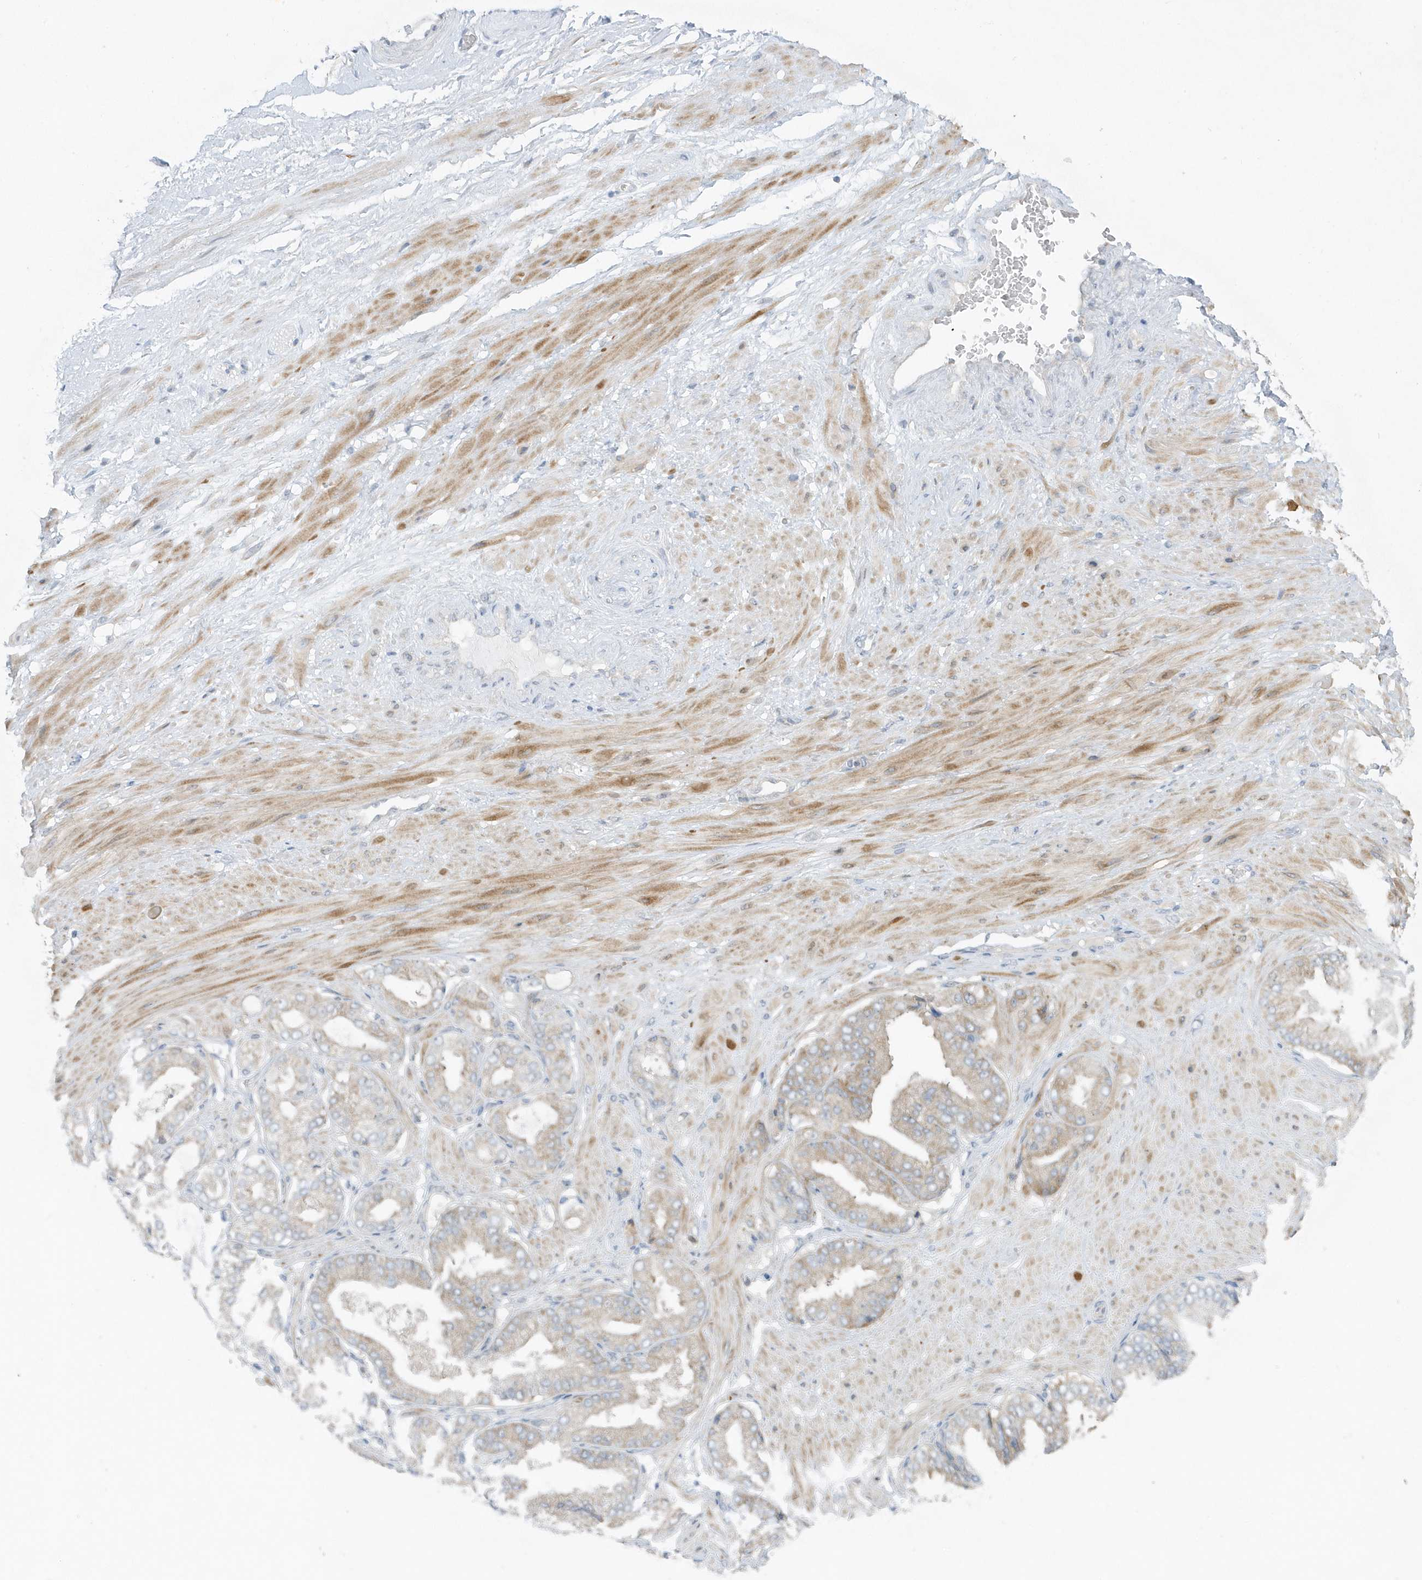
{"staining": {"intensity": "moderate", "quantity": "<25%", "location": "cytoplasmic/membranous"}, "tissue": "adipose tissue", "cell_type": "Adipocytes", "image_type": "normal", "snomed": [{"axis": "morphology", "description": "Normal tissue, NOS"}, {"axis": "morphology", "description": "Adenocarcinoma, Low grade"}, {"axis": "topography", "description": "Prostate"}, {"axis": "topography", "description": "Peripheral nerve tissue"}], "caption": "Human adipose tissue stained with a protein marker displays moderate staining in adipocytes.", "gene": "SCN3A", "patient": {"sex": "male", "age": 63}}